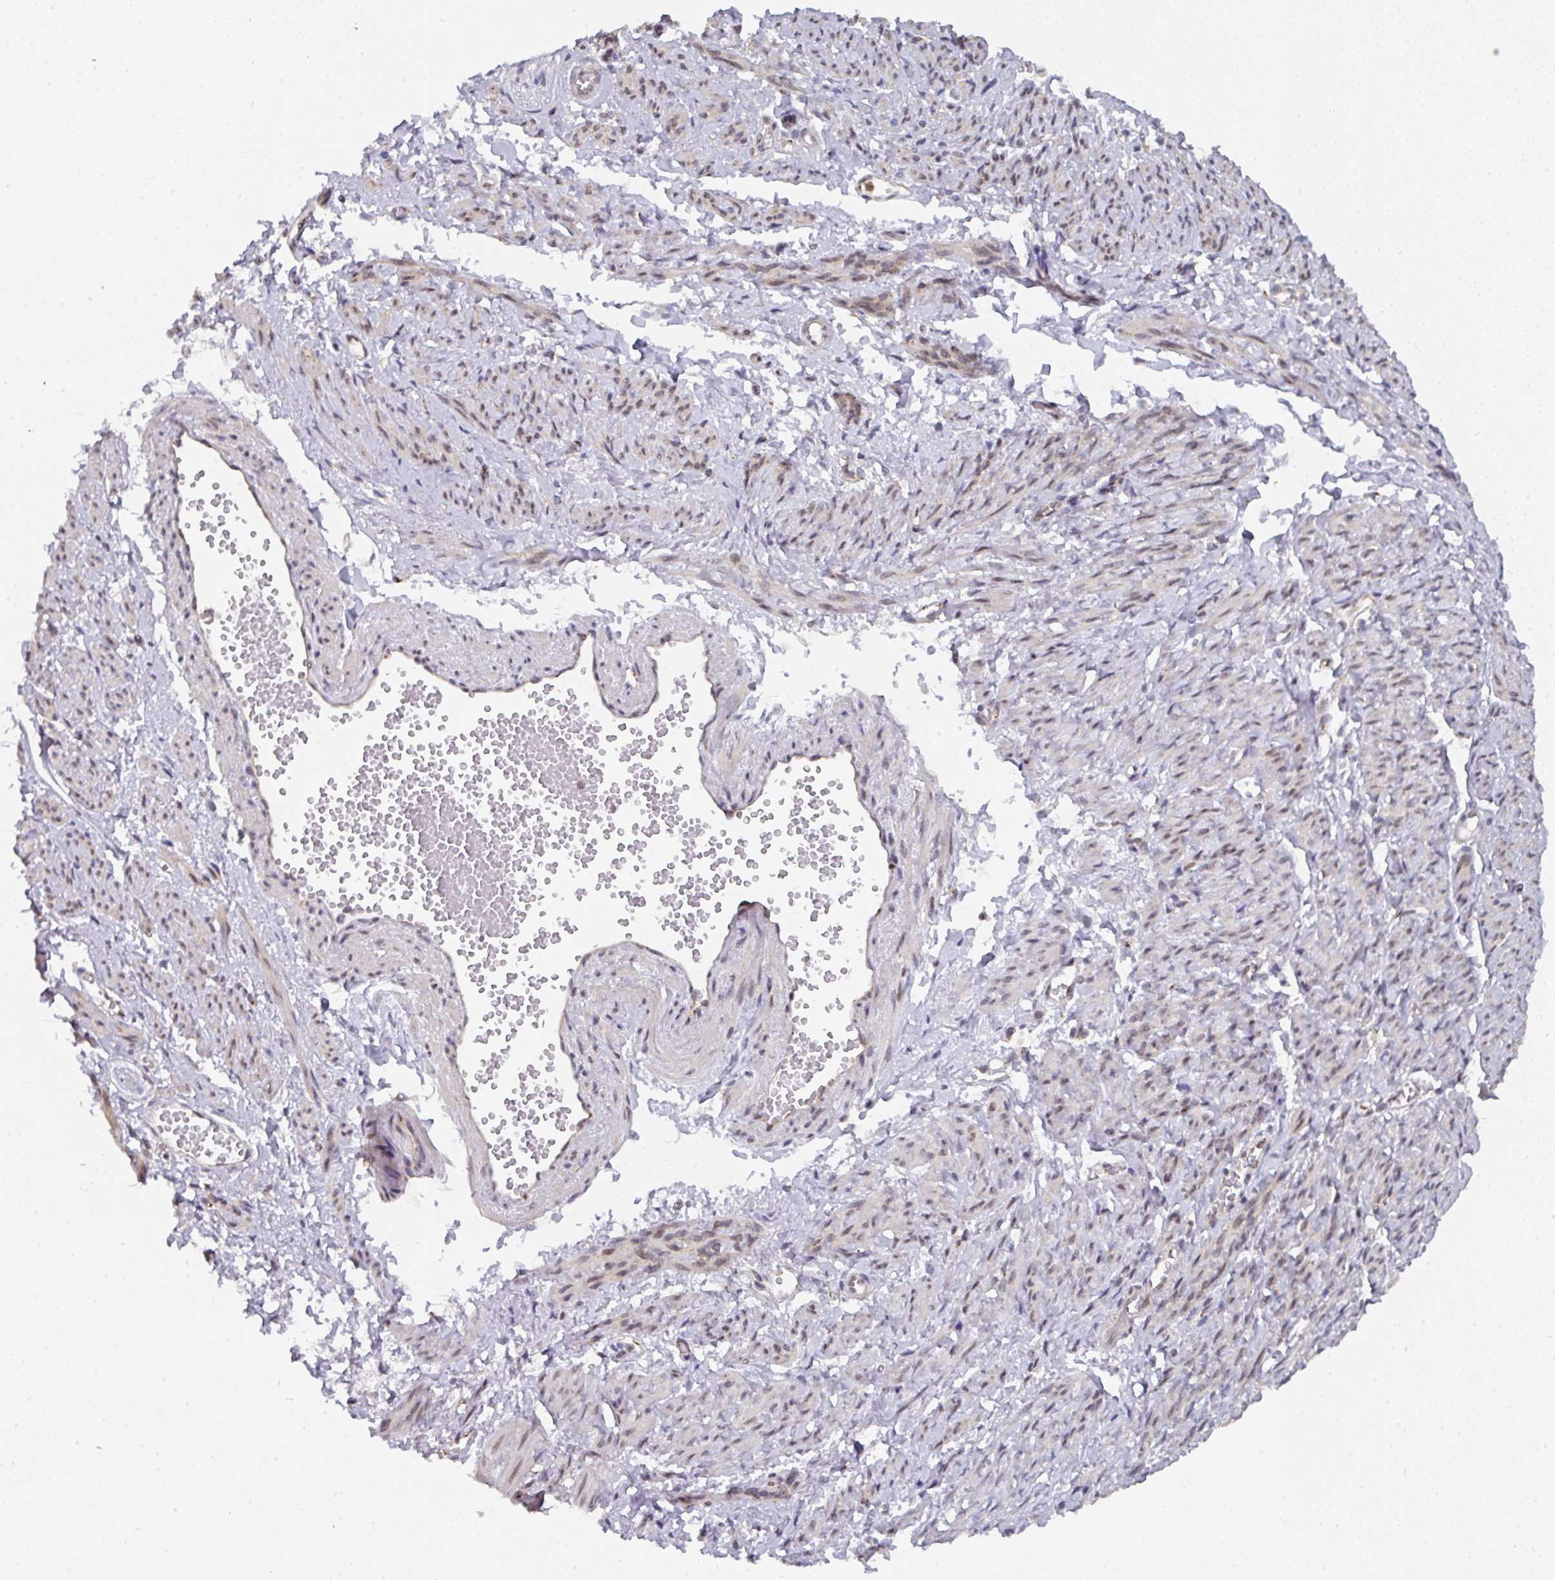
{"staining": {"intensity": "weak", "quantity": "<25%", "location": "nuclear"}, "tissue": "smooth muscle", "cell_type": "Smooth muscle cells", "image_type": "normal", "snomed": [{"axis": "morphology", "description": "Normal tissue, NOS"}, {"axis": "topography", "description": "Smooth muscle"}], "caption": "IHC of benign human smooth muscle reveals no expression in smooth muscle cells. Nuclei are stained in blue.", "gene": "C18orf25", "patient": {"sex": "female", "age": 65}}